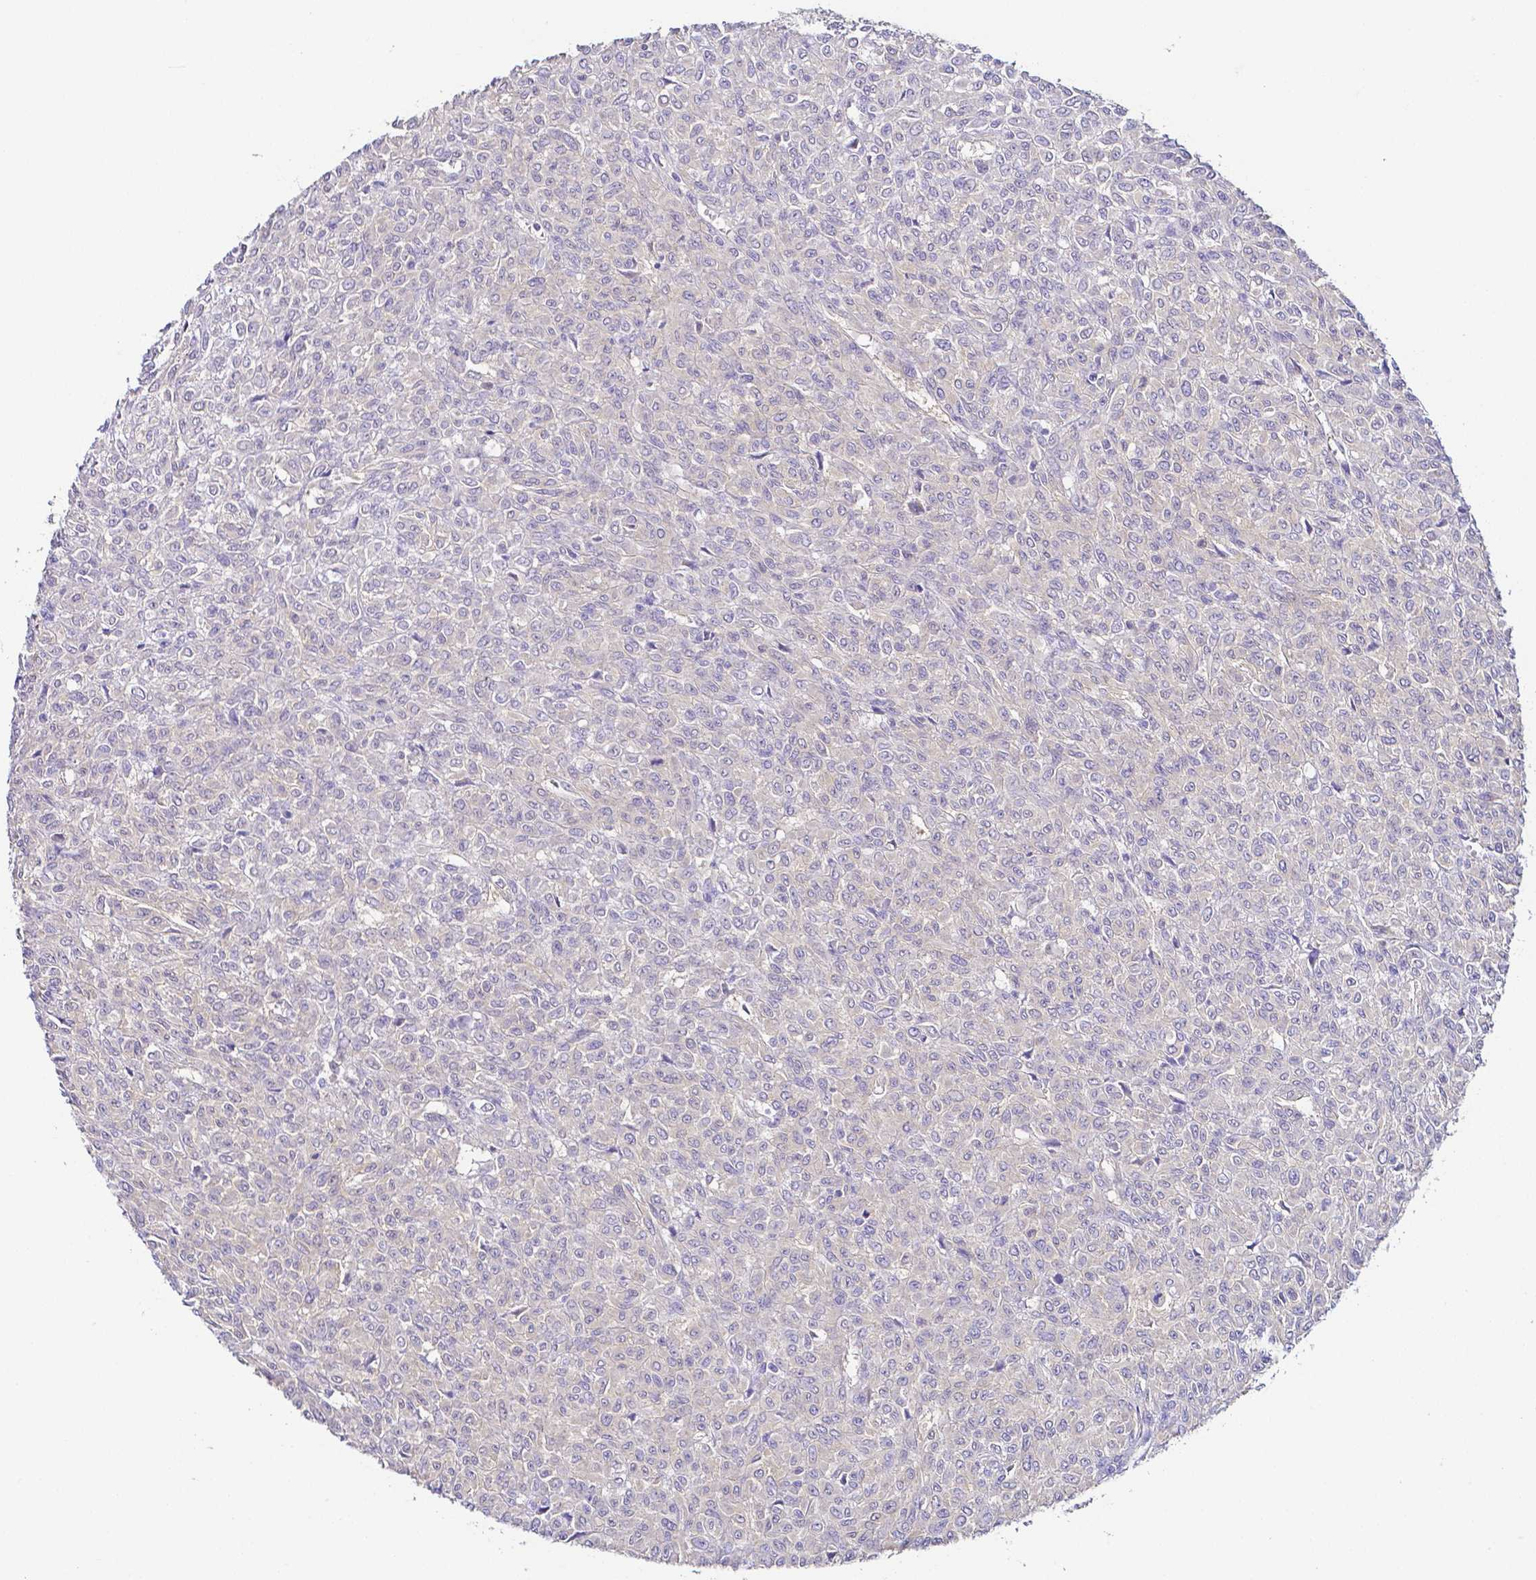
{"staining": {"intensity": "negative", "quantity": "none", "location": "none"}, "tissue": "renal cancer", "cell_type": "Tumor cells", "image_type": "cancer", "snomed": [{"axis": "morphology", "description": "Adenocarcinoma, NOS"}, {"axis": "topography", "description": "Kidney"}], "caption": "This is a photomicrograph of IHC staining of renal cancer, which shows no staining in tumor cells.", "gene": "PKP3", "patient": {"sex": "male", "age": 58}}